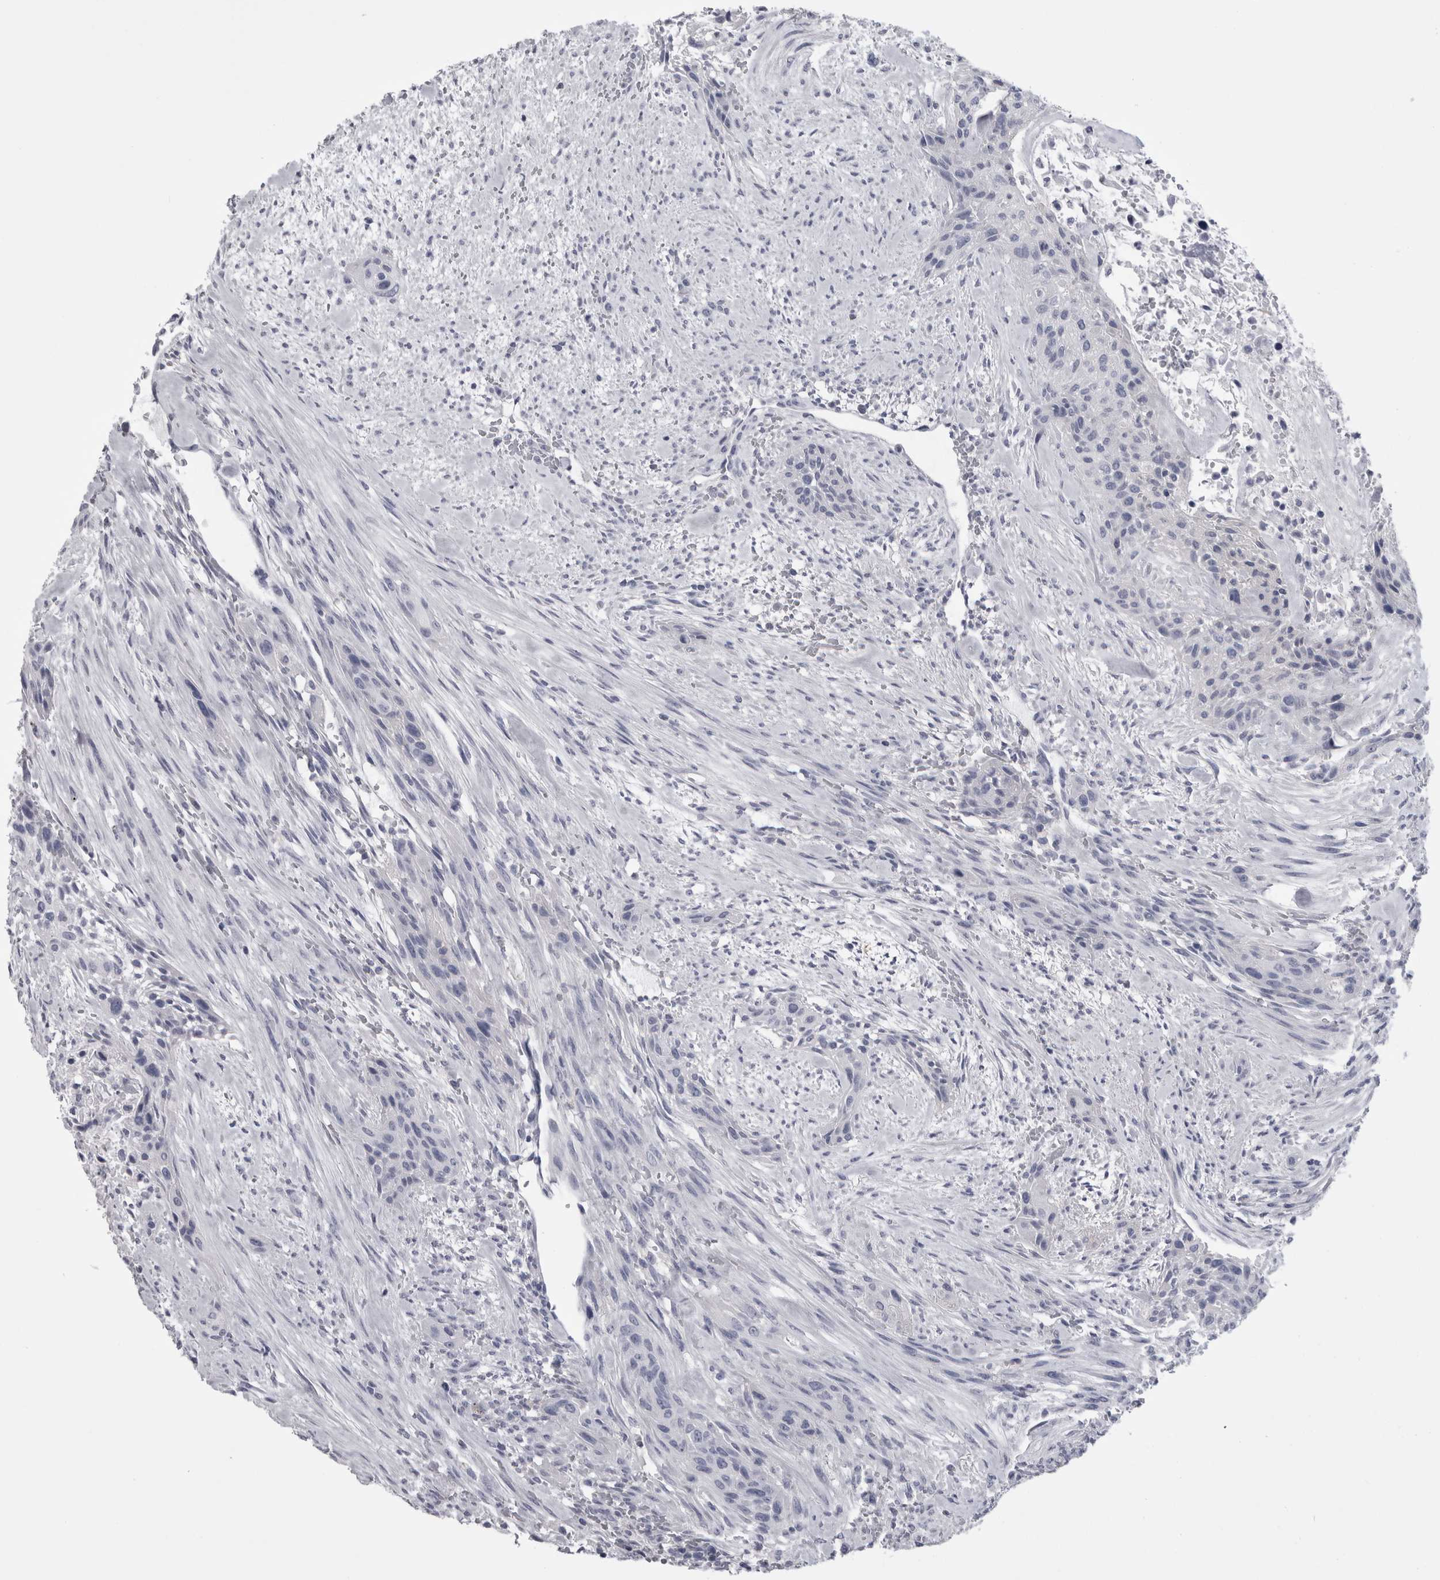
{"staining": {"intensity": "negative", "quantity": "none", "location": "none"}, "tissue": "urothelial cancer", "cell_type": "Tumor cells", "image_type": "cancer", "snomed": [{"axis": "morphology", "description": "Urothelial carcinoma, High grade"}, {"axis": "topography", "description": "Urinary bladder"}], "caption": "The photomicrograph demonstrates no significant positivity in tumor cells of urothelial cancer. Nuclei are stained in blue.", "gene": "AFMID", "patient": {"sex": "male", "age": 35}}